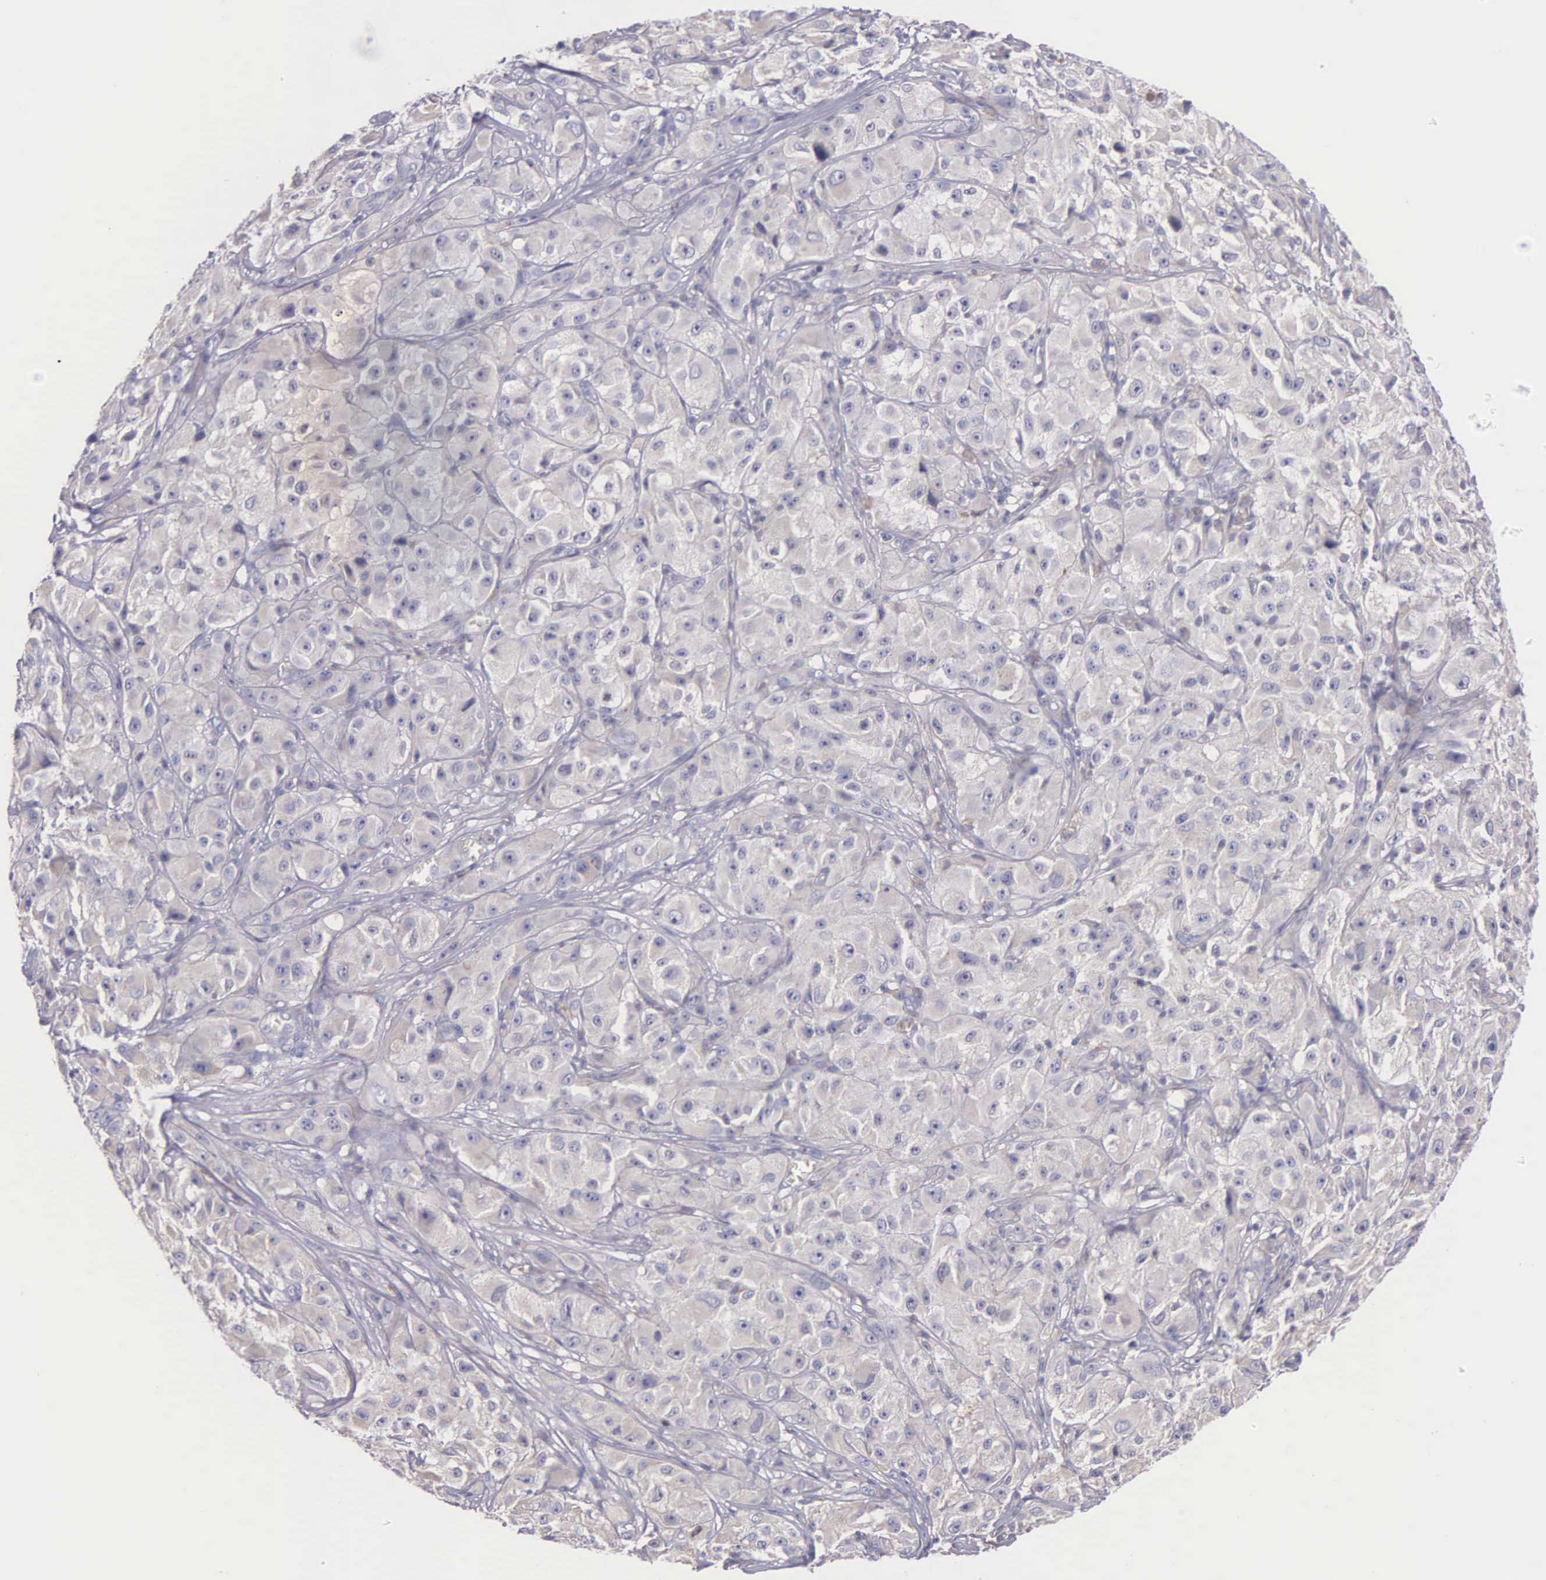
{"staining": {"intensity": "negative", "quantity": "none", "location": "none"}, "tissue": "melanoma", "cell_type": "Tumor cells", "image_type": "cancer", "snomed": [{"axis": "morphology", "description": "Malignant melanoma, NOS"}, {"axis": "topography", "description": "Skin"}], "caption": "Tumor cells are negative for protein expression in human malignant melanoma. (Immunohistochemistry (ihc), brightfield microscopy, high magnification).", "gene": "MIA2", "patient": {"sex": "male", "age": 56}}